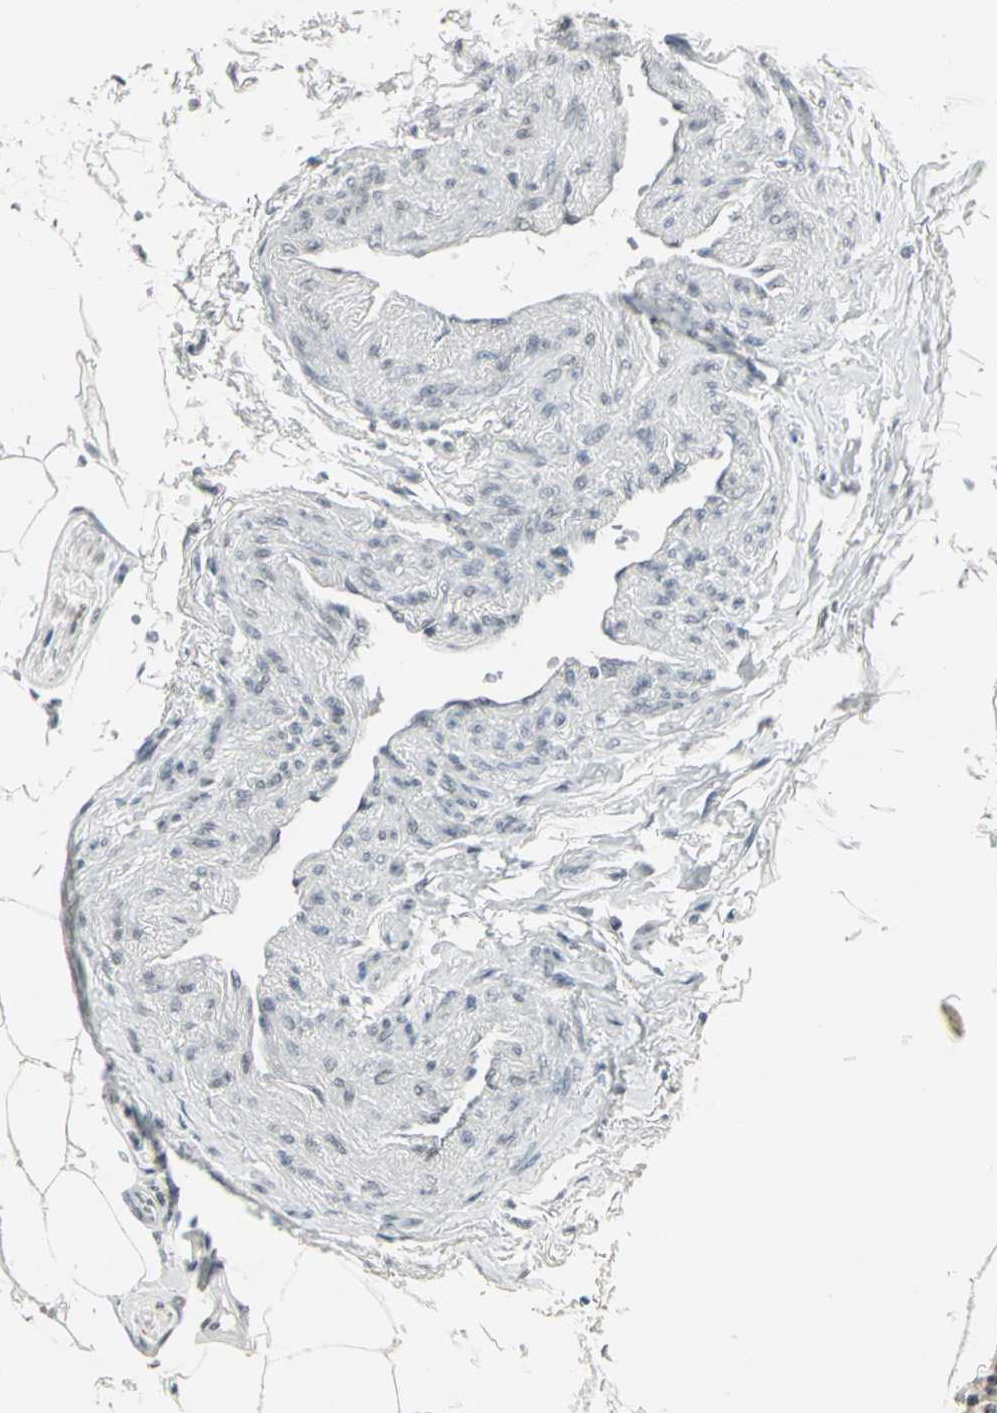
{"staining": {"intensity": "weak", "quantity": "25%-75%", "location": "nuclear"}, "tissue": "carcinoid", "cell_type": "Tumor cells", "image_type": "cancer", "snomed": [{"axis": "morphology", "description": "Carcinoid, malignant, NOS"}, {"axis": "topography", "description": "Colon"}], "caption": "A high-resolution micrograph shows IHC staining of carcinoid, which shows weak nuclear staining in approximately 25%-75% of tumor cells. (Stains: DAB in brown, nuclei in blue, Microscopy: brightfield microscopy at high magnification).", "gene": "CBX3", "patient": {"sex": "female", "age": 61}}